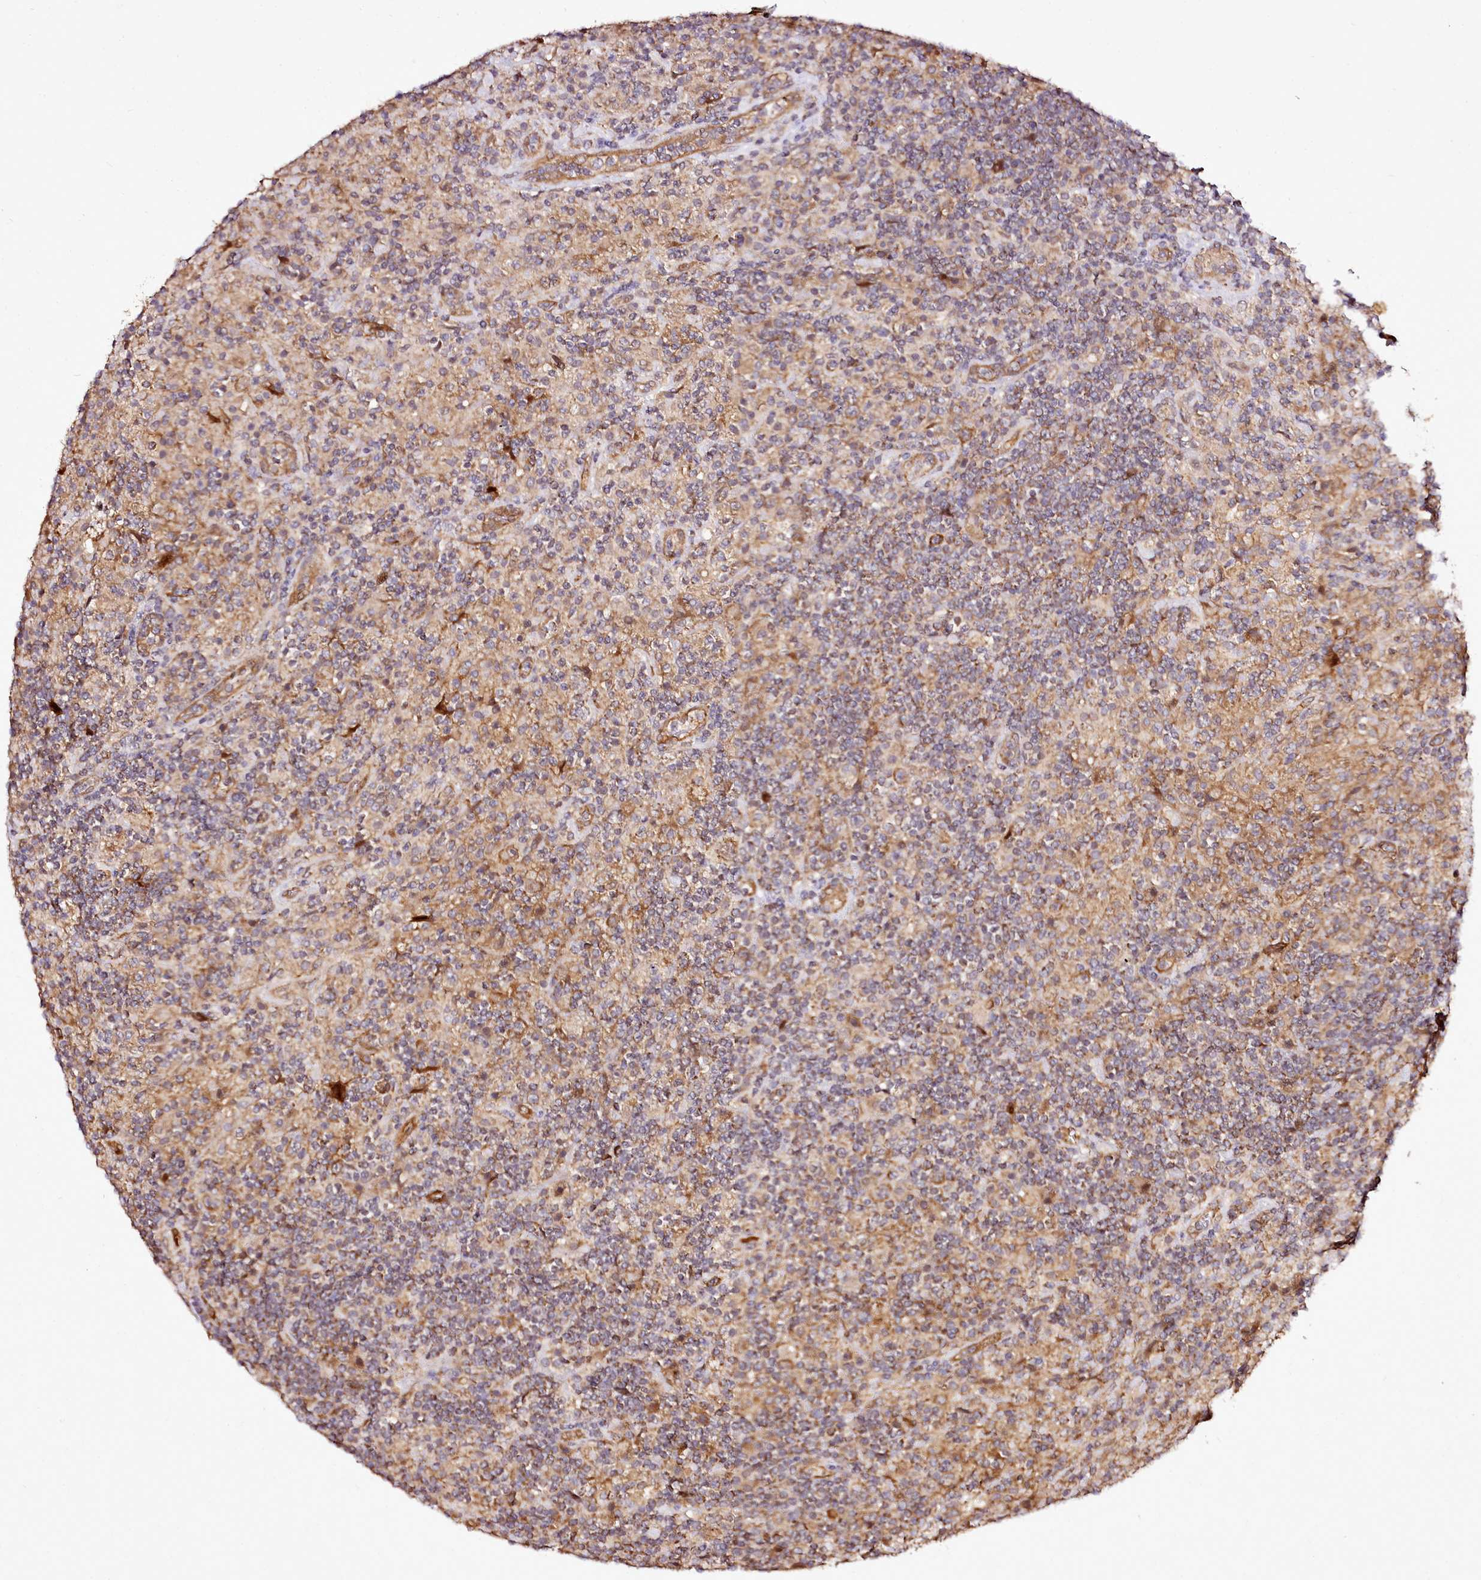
{"staining": {"intensity": "moderate", "quantity": ">75%", "location": "cytoplasmic/membranous"}, "tissue": "lymphoma", "cell_type": "Tumor cells", "image_type": "cancer", "snomed": [{"axis": "morphology", "description": "Hodgkin's disease, NOS"}, {"axis": "topography", "description": "Lymph node"}], "caption": "Moderate cytoplasmic/membranous expression is present in about >75% of tumor cells in lymphoma.", "gene": "EDIL3", "patient": {"sex": "male", "age": 70}}